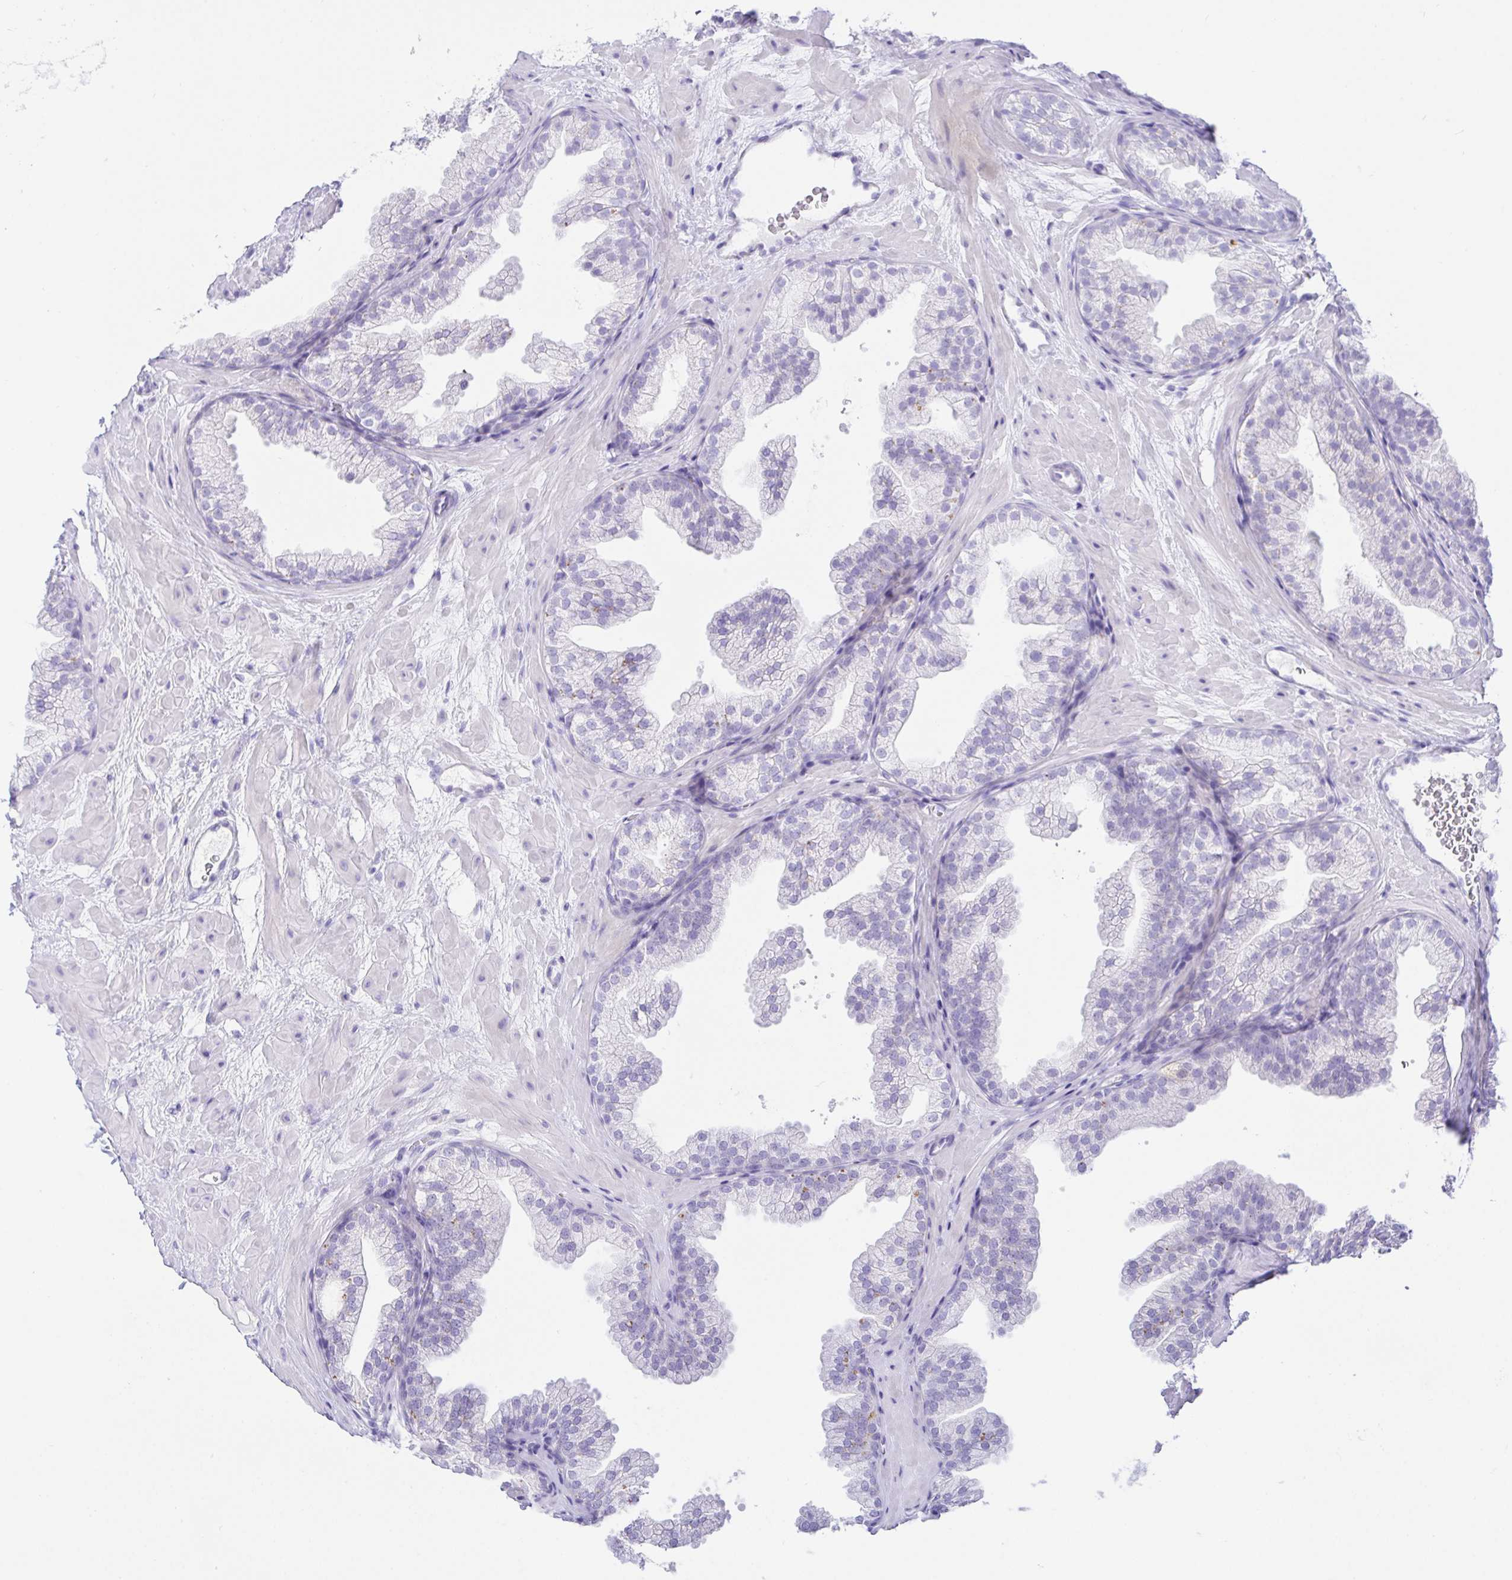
{"staining": {"intensity": "negative", "quantity": "none", "location": "none"}, "tissue": "prostate", "cell_type": "Glandular cells", "image_type": "normal", "snomed": [{"axis": "morphology", "description": "Normal tissue, NOS"}, {"axis": "topography", "description": "Prostate"}], "caption": "This is an immunohistochemistry micrograph of benign human prostate. There is no staining in glandular cells.", "gene": "PAX8", "patient": {"sex": "male", "age": 37}}